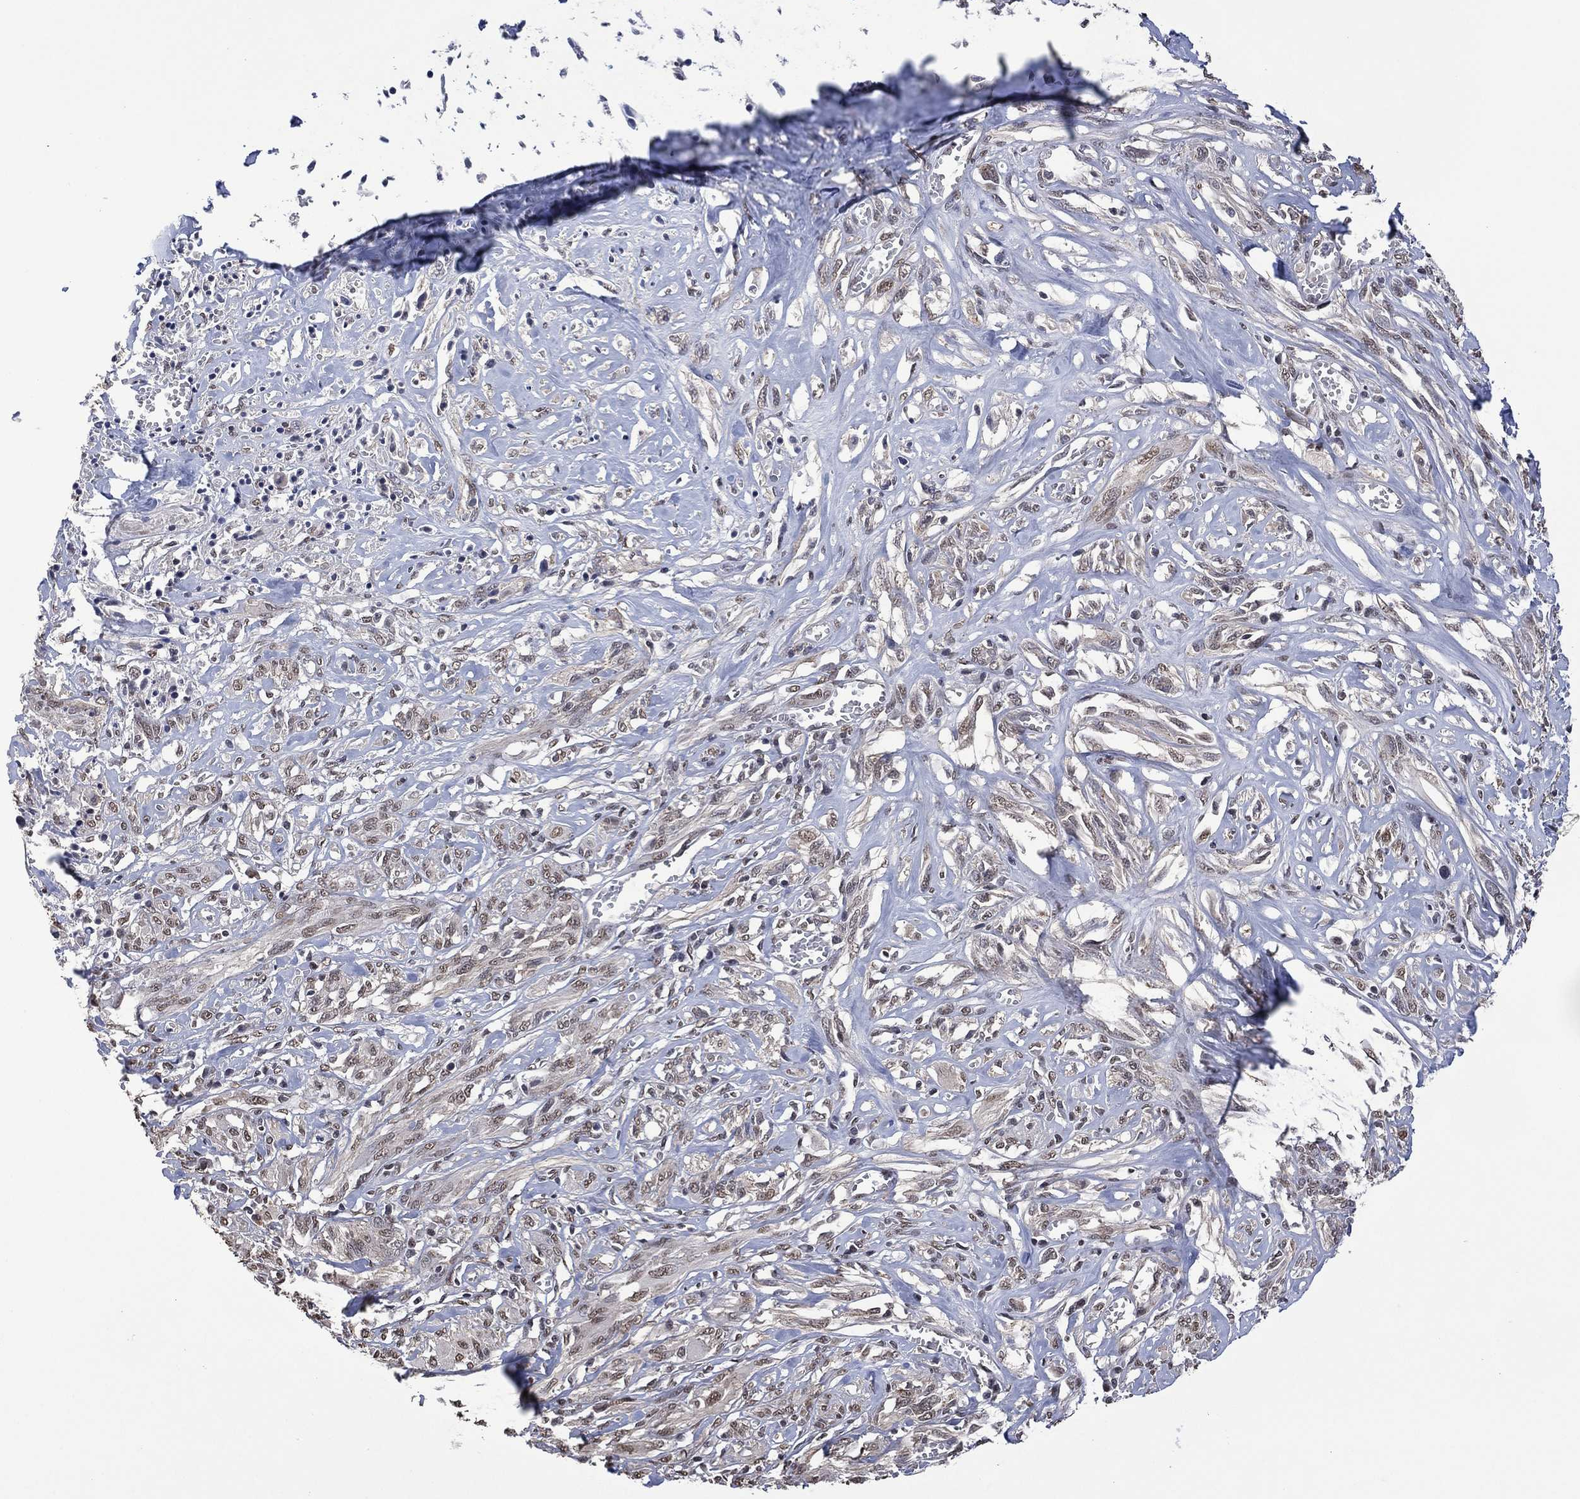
{"staining": {"intensity": "negative", "quantity": "none", "location": "none"}, "tissue": "melanoma", "cell_type": "Tumor cells", "image_type": "cancer", "snomed": [{"axis": "morphology", "description": "Malignant melanoma, NOS"}, {"axis": "topography", "description": "Skin"}], "caption": "Tumor cells are negative for brown protein staining in melanoma.", "gene": "EHMT1", "patient": {"sex": "female", "age": 91}}